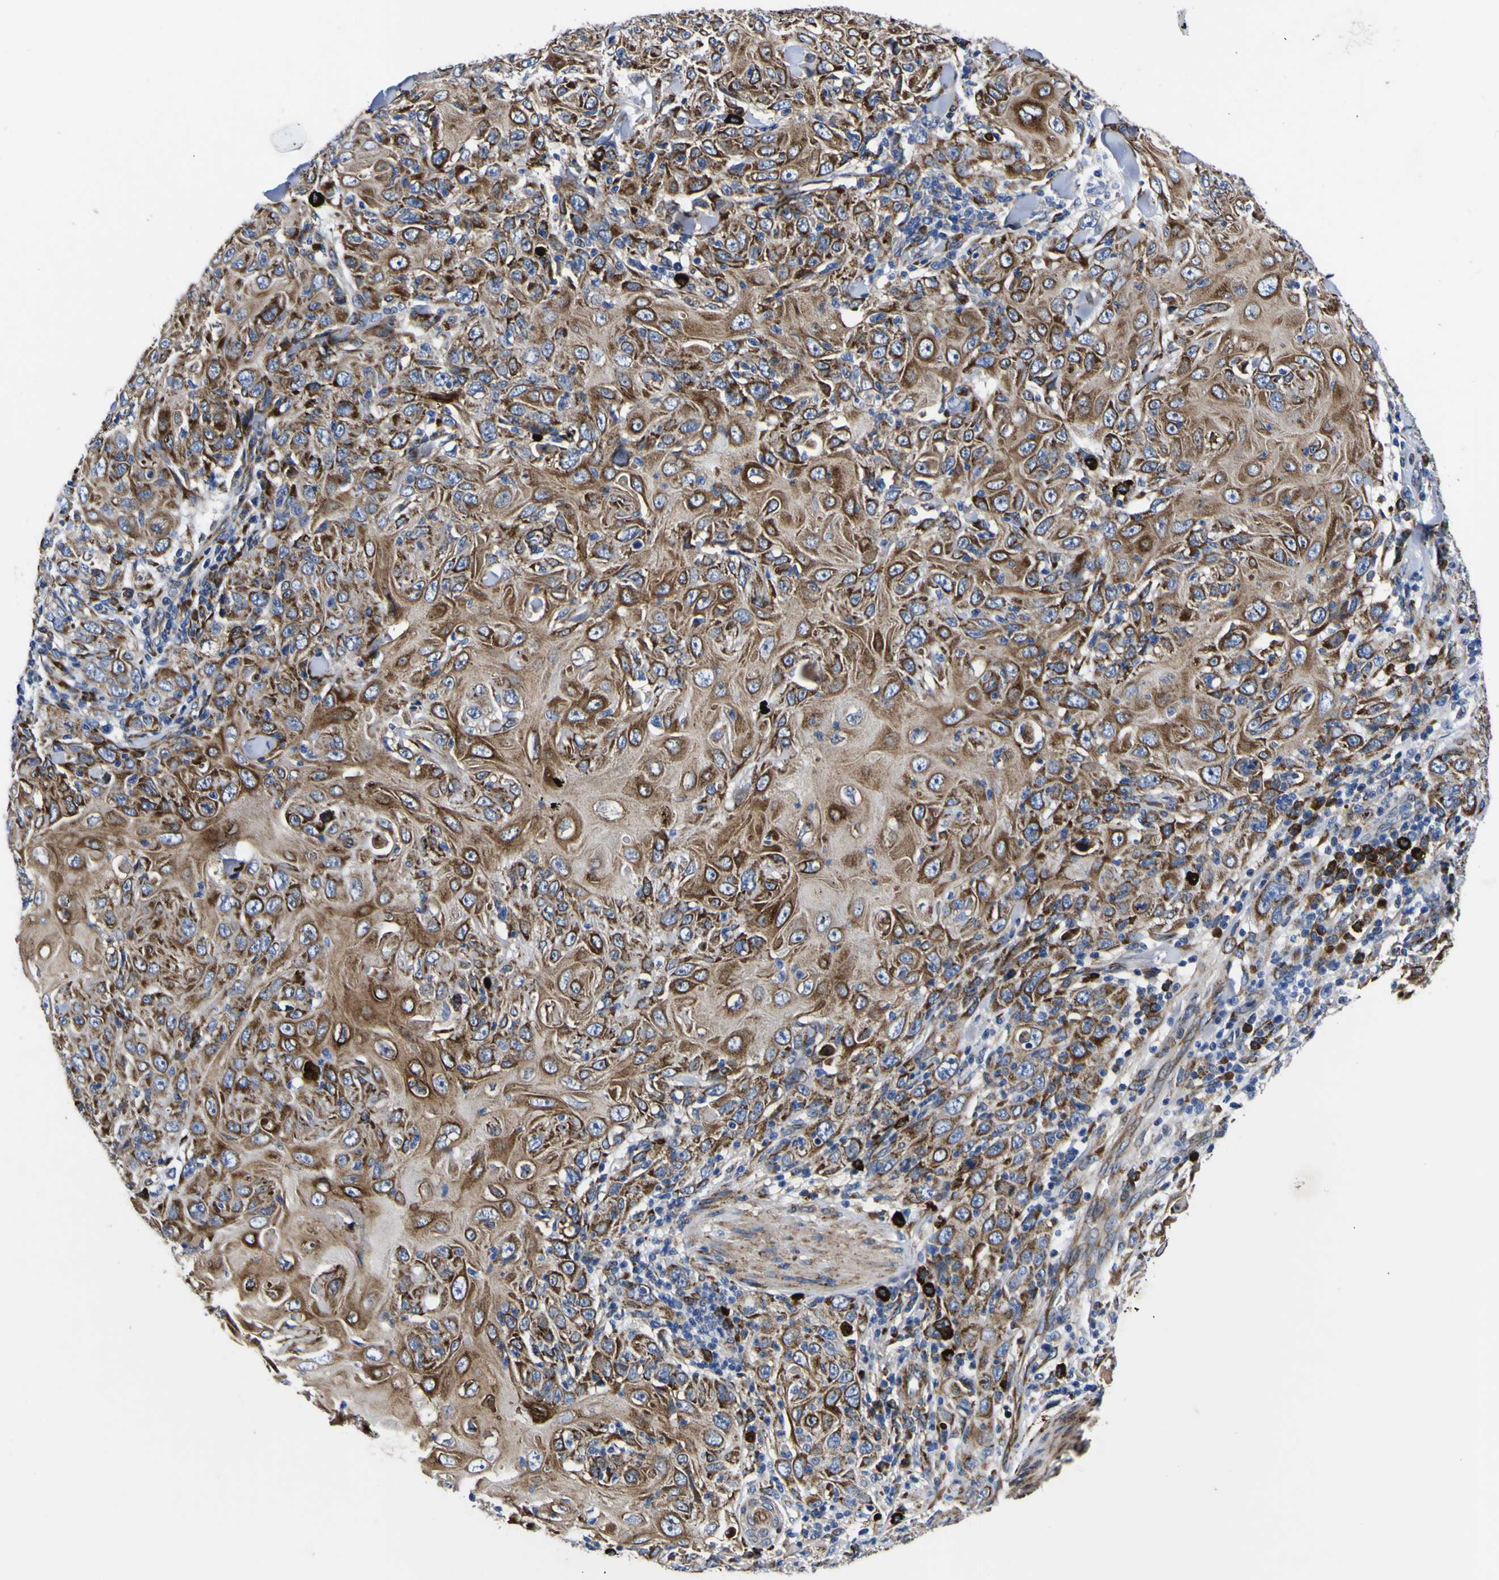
{"staining": {"intensity": "moderate", "quantity": ">75%", "location": "cytoplasmic/membranous"}, "tissue": "skin cancer", "cell_type": "Tumor cells", "image_type": "cancer", "snomed": [{"axis": "morphology", "description": "Squamous cell carcinoma, NOS"}, {"axis": "topography", "description": "Skin"}], "caption": "A histopathology image of human skin cancer (squamous cell carcinoma) stained for a protein exhibits moderate cytoplasmic/membranous brown staining in tumor cells.", "gene": "SCD", "patient": {"sex": "female", "age": 88}}